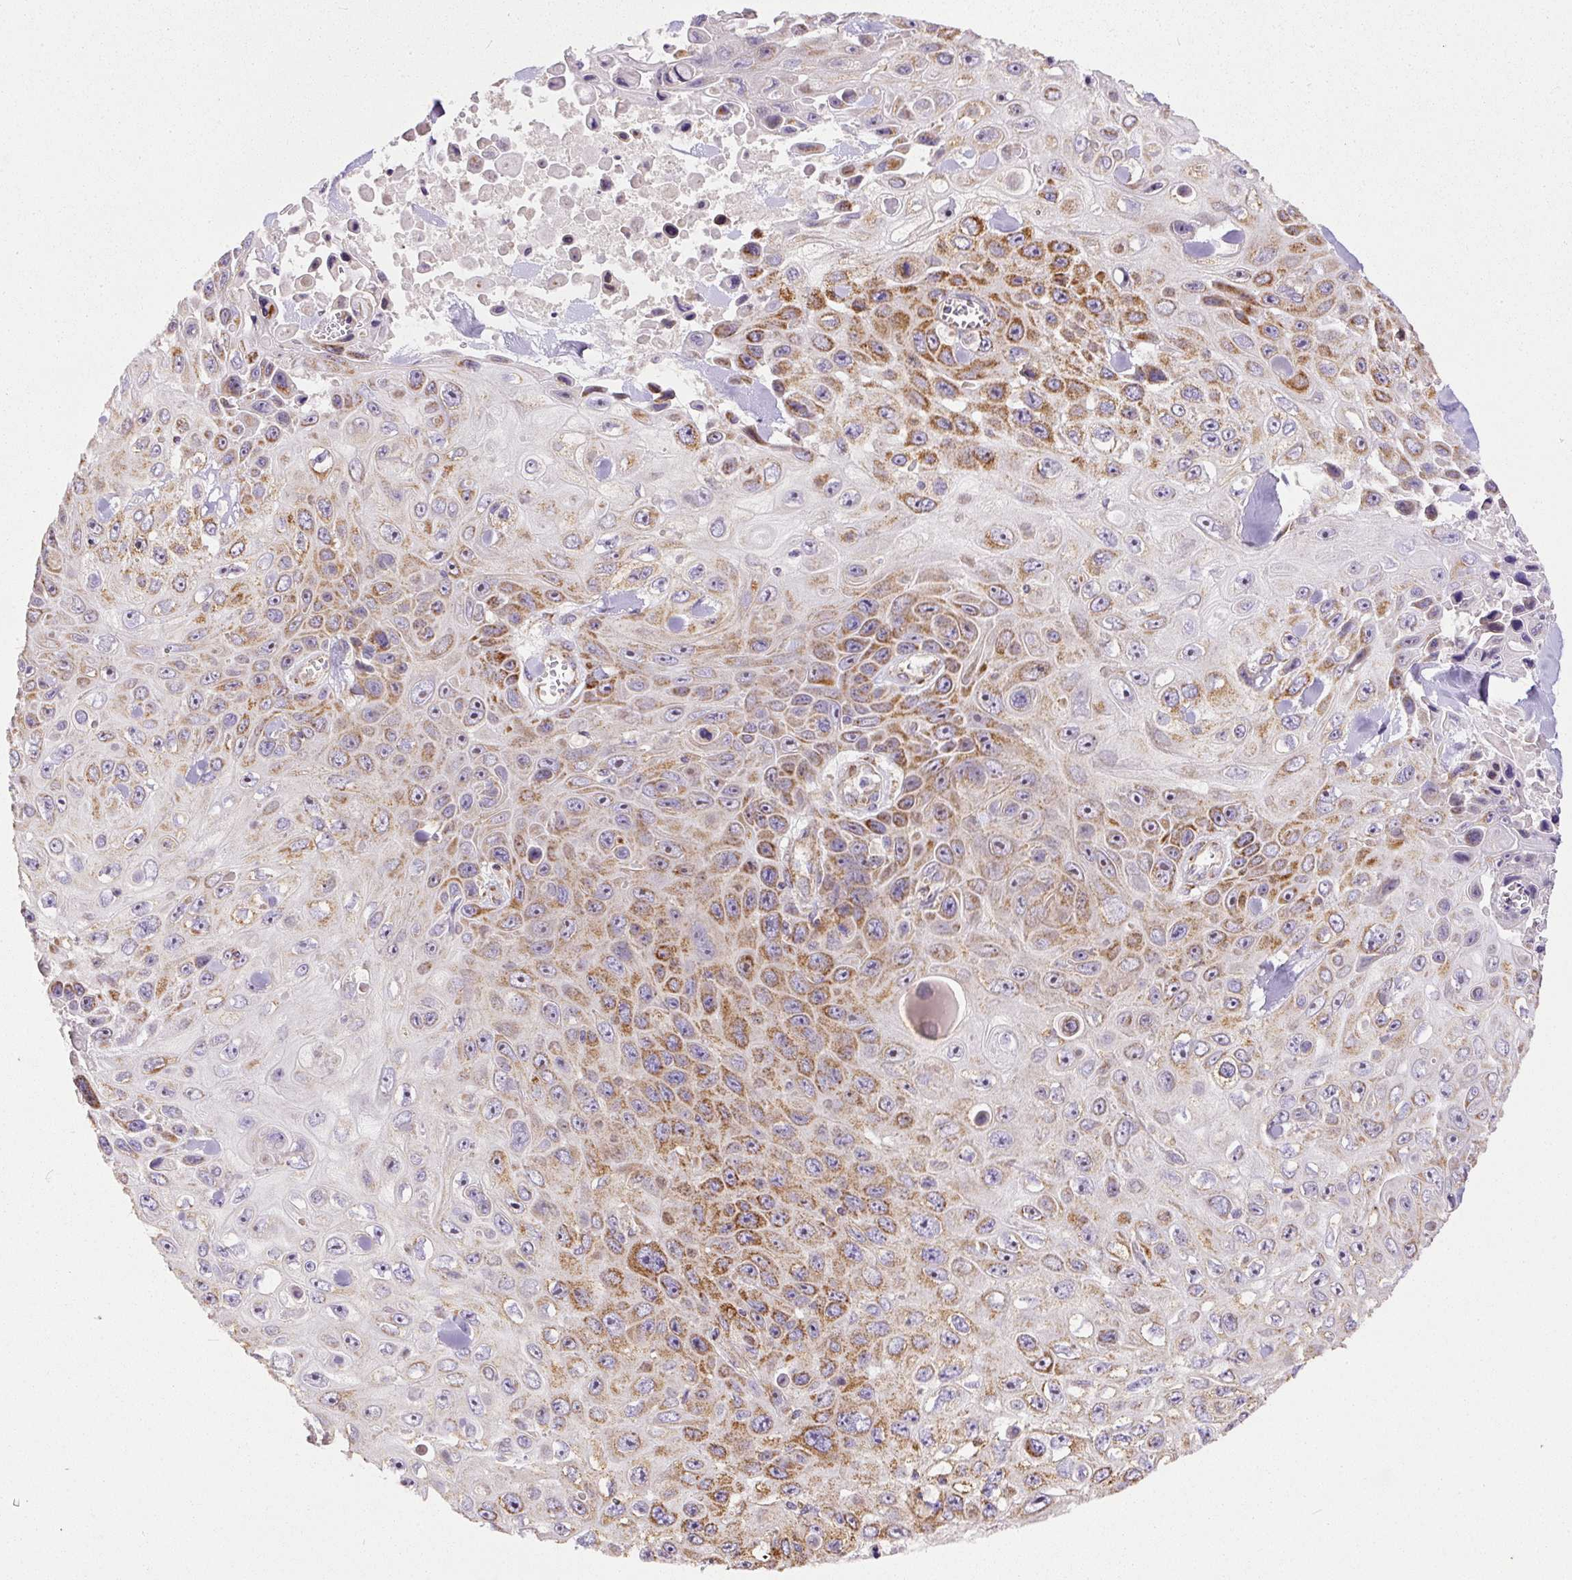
{"staining": {"intensity": "moderate", "quantity": "25%-75%", "location": "cytoplasmic/membranous"}, "tissue": "skin cancer", "cell_type": "Tumor cells", "image_type": "cancer", "snomed": [{"axis": "morphology", "description": "Squamous cell carcinoma, NOS"}, {"axis": "topography", "description": "Skin"}], "caption": "DAB immunohistochemical staining of skin cancer exhibits moderate cytoplasmic/membranous protein positivity in about 25%-75% of tumor cells.", "gene": "NDUFAF2", "patient": {"sex": "male", "age": 82}}